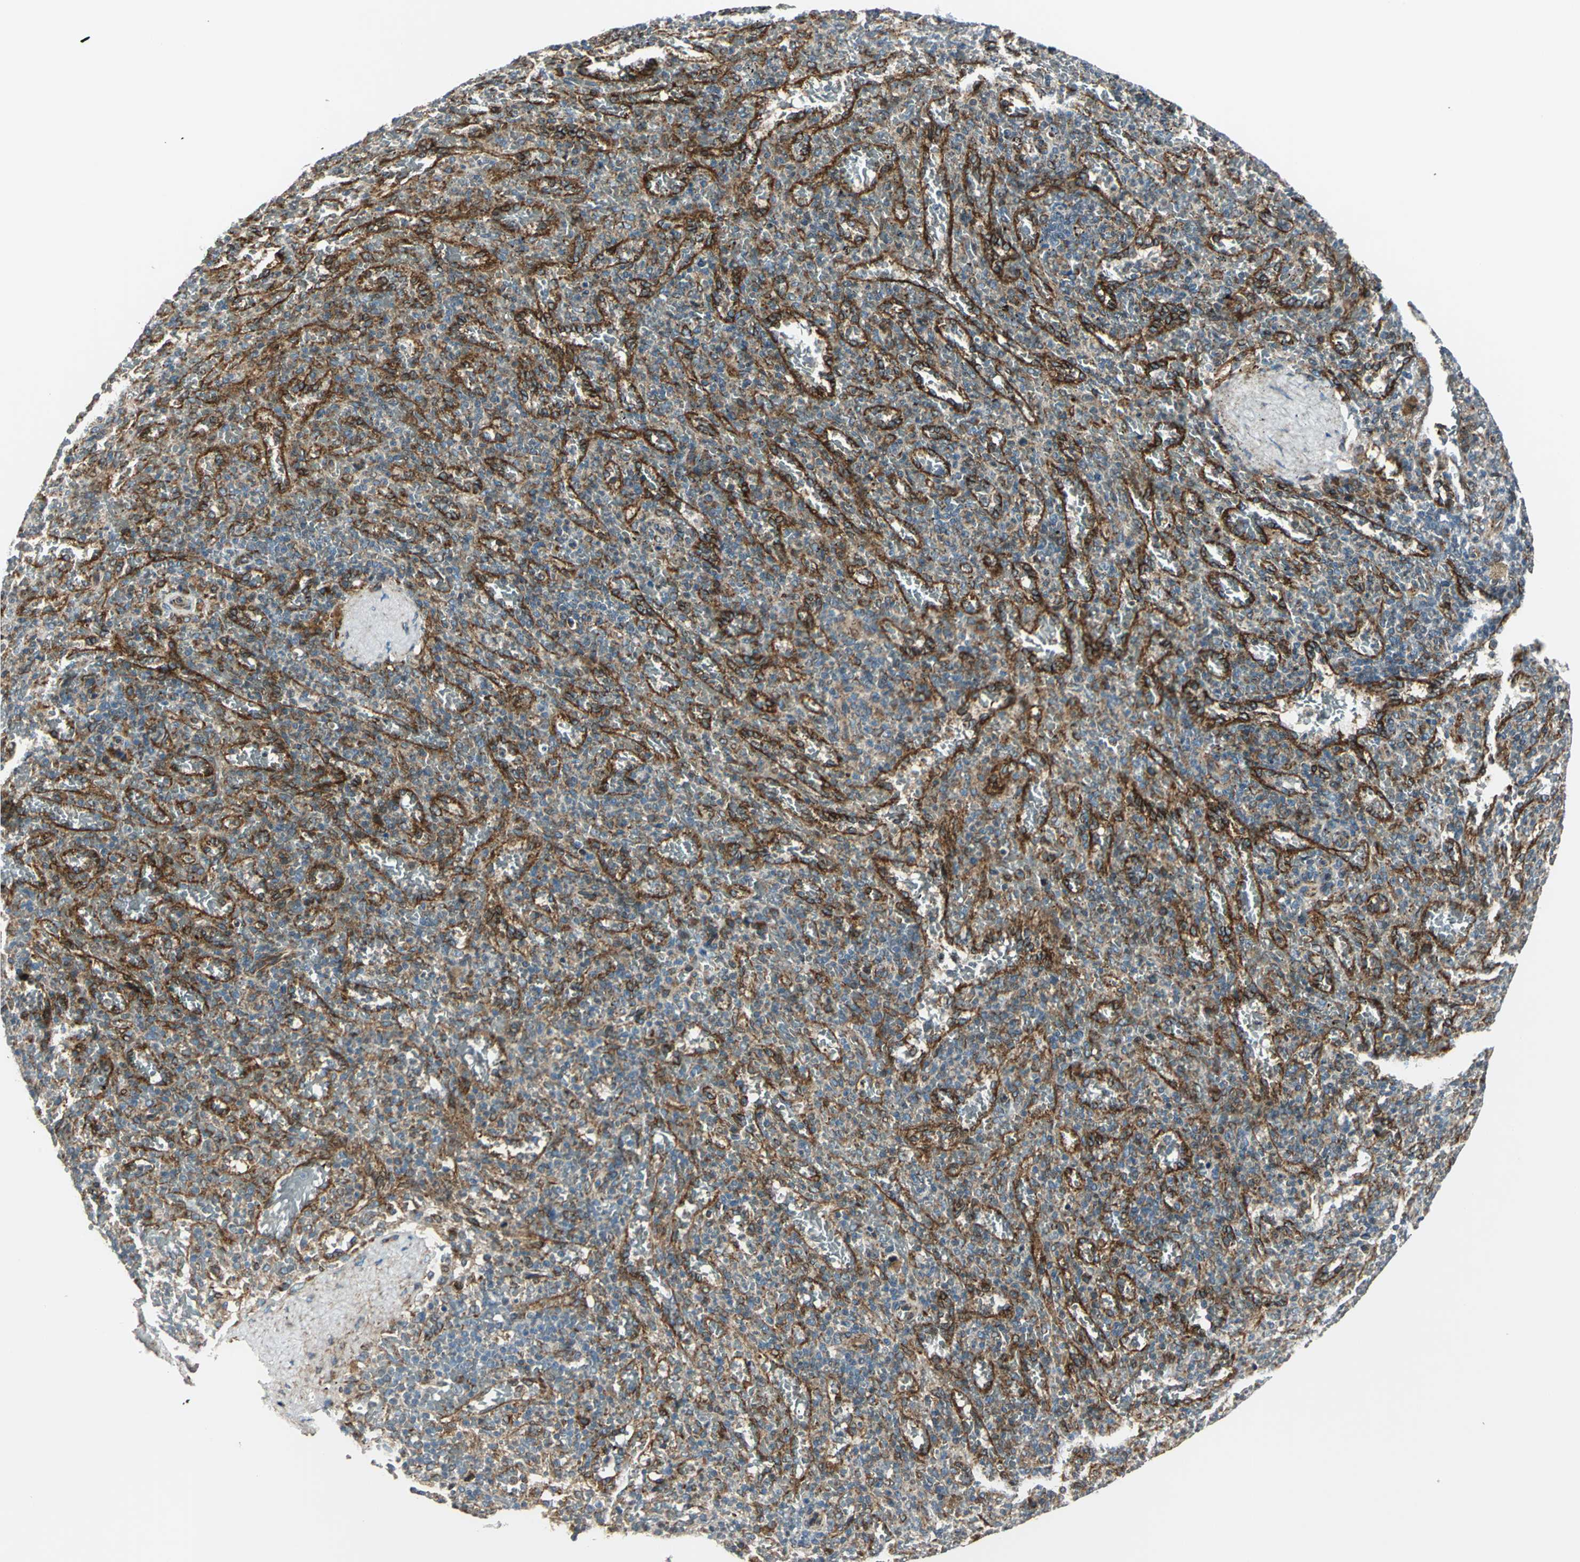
{"staining": {"intensity": "weak", "quantity": ">75%", "location": "cytoplasmic/membranous"}, "tissue": "spleen", "cell_type": "Cells in red pulp", "image_type": "normal", "snomed": [{"axis": "morphology", "description": "Normal tissue, NOS"}, {"axis": "topography", "description": "Spleen"}], "caption": "IHC photomicrograph of normal spleen: spleen stained using immunohistochemistry (IHC) shows low levels of weak protein expression localized specifically in the cytoplasmic/membranous of cells in red pulp, appearing as a cytoplasmic/membranous brown color.", "gene": "HTATIP2", "patient": {"sex": "female", "age": 43}}